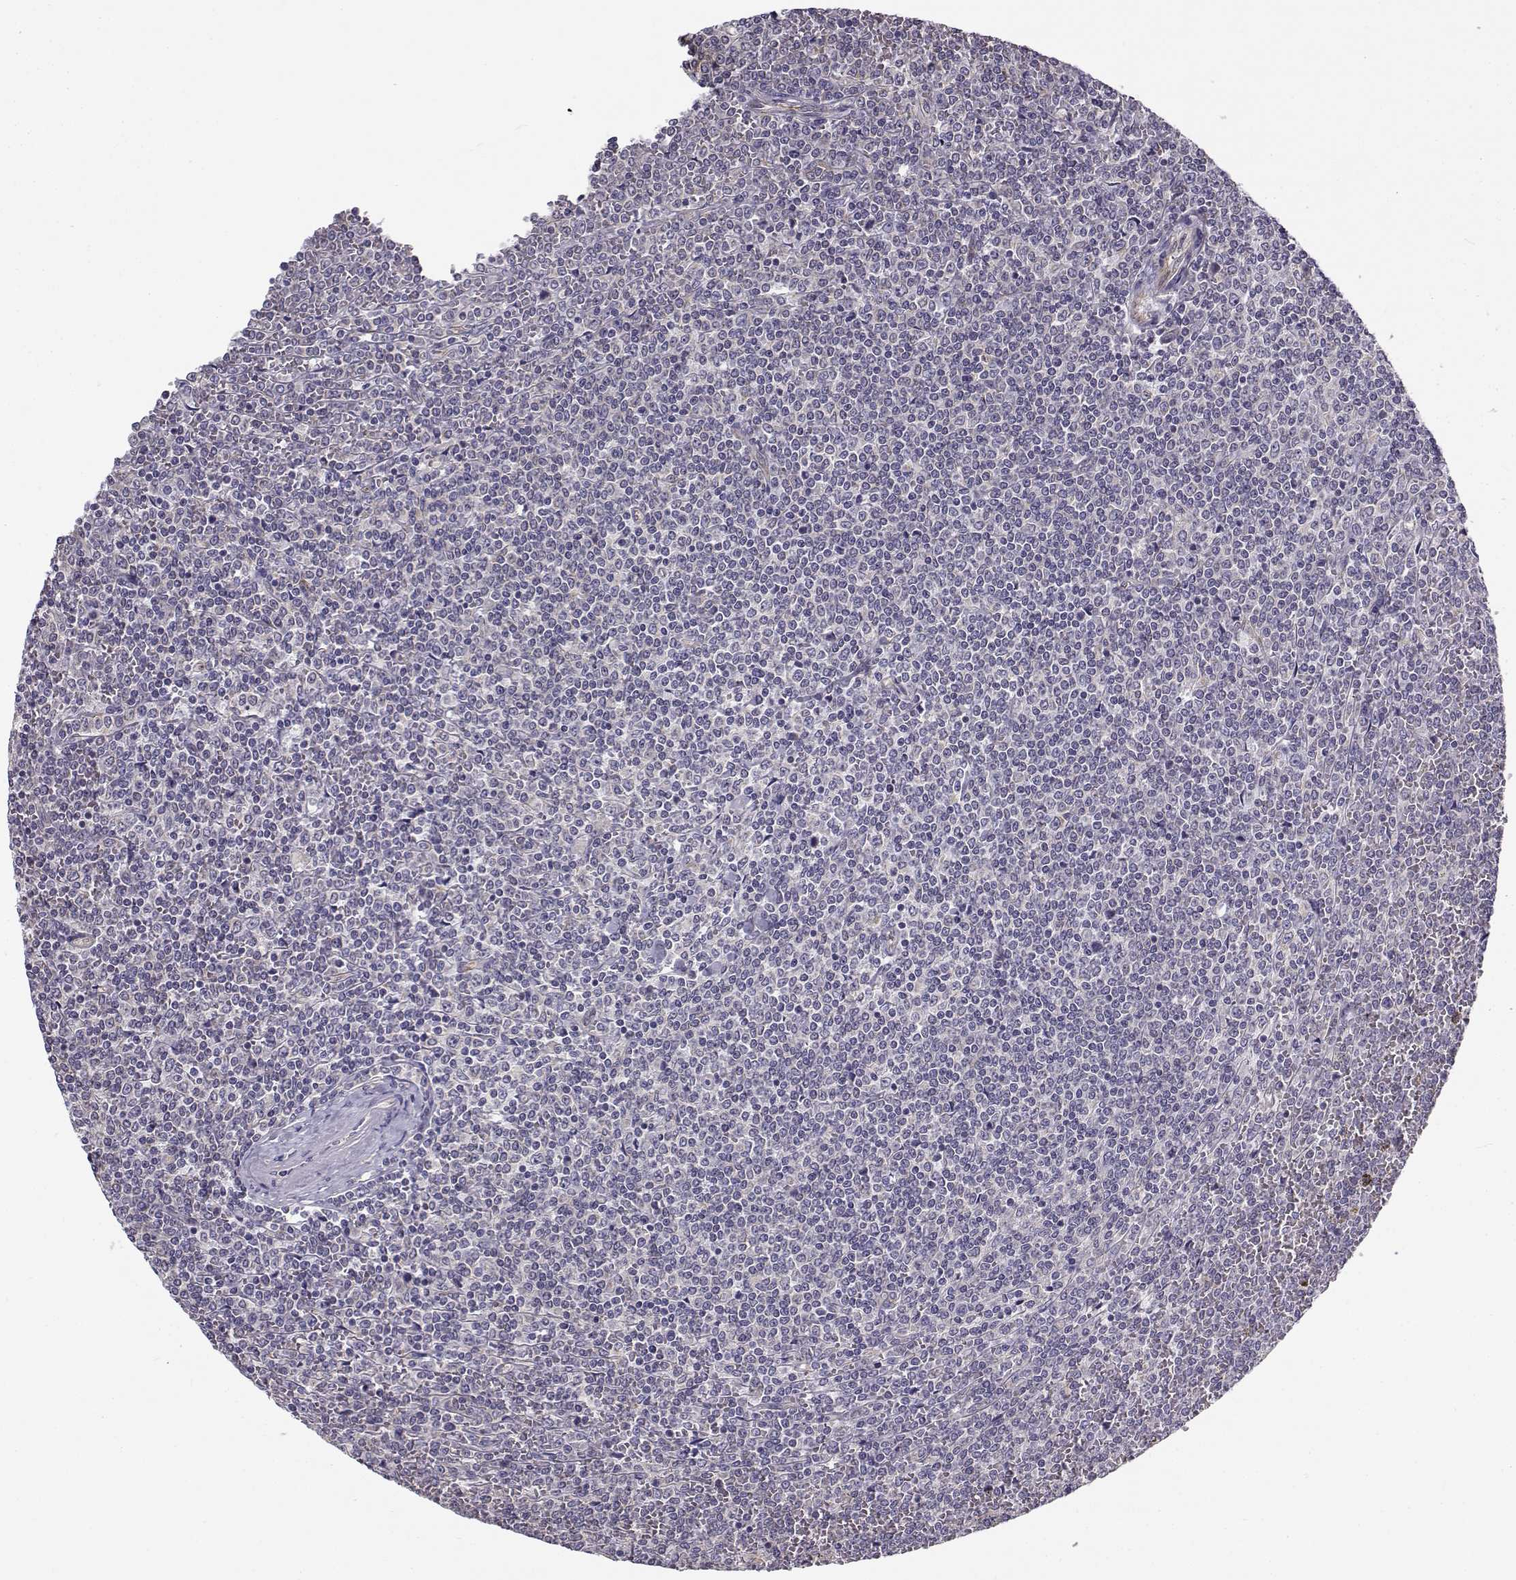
{"staining": {"intensity": "negative", "quantity": "none", "location": "none"}, "tissue": "lymphoma", "cell_type": "Tumor cells", "image_type": "cancer", "snomed": [{"axis": "morphology", "description": "Malignant lymphoma, non-Hodgkin's type, Low grade"}, {"axis": "topography", "description": "Spleen"}], "caption": "DAB (3,3'-diaminobenzidine) immunohistochemical staining of human lymphoma demonstrates no significant expression in tumor cells. Brightfield microscopy of immunohistochemistry stained with DAB (3,3'-diaminobenzidine) (brown) and hematoxylin (blue), captured at high magnification.", "gene": "BEND6", "patient": {"sex": "female", "age": 19}}